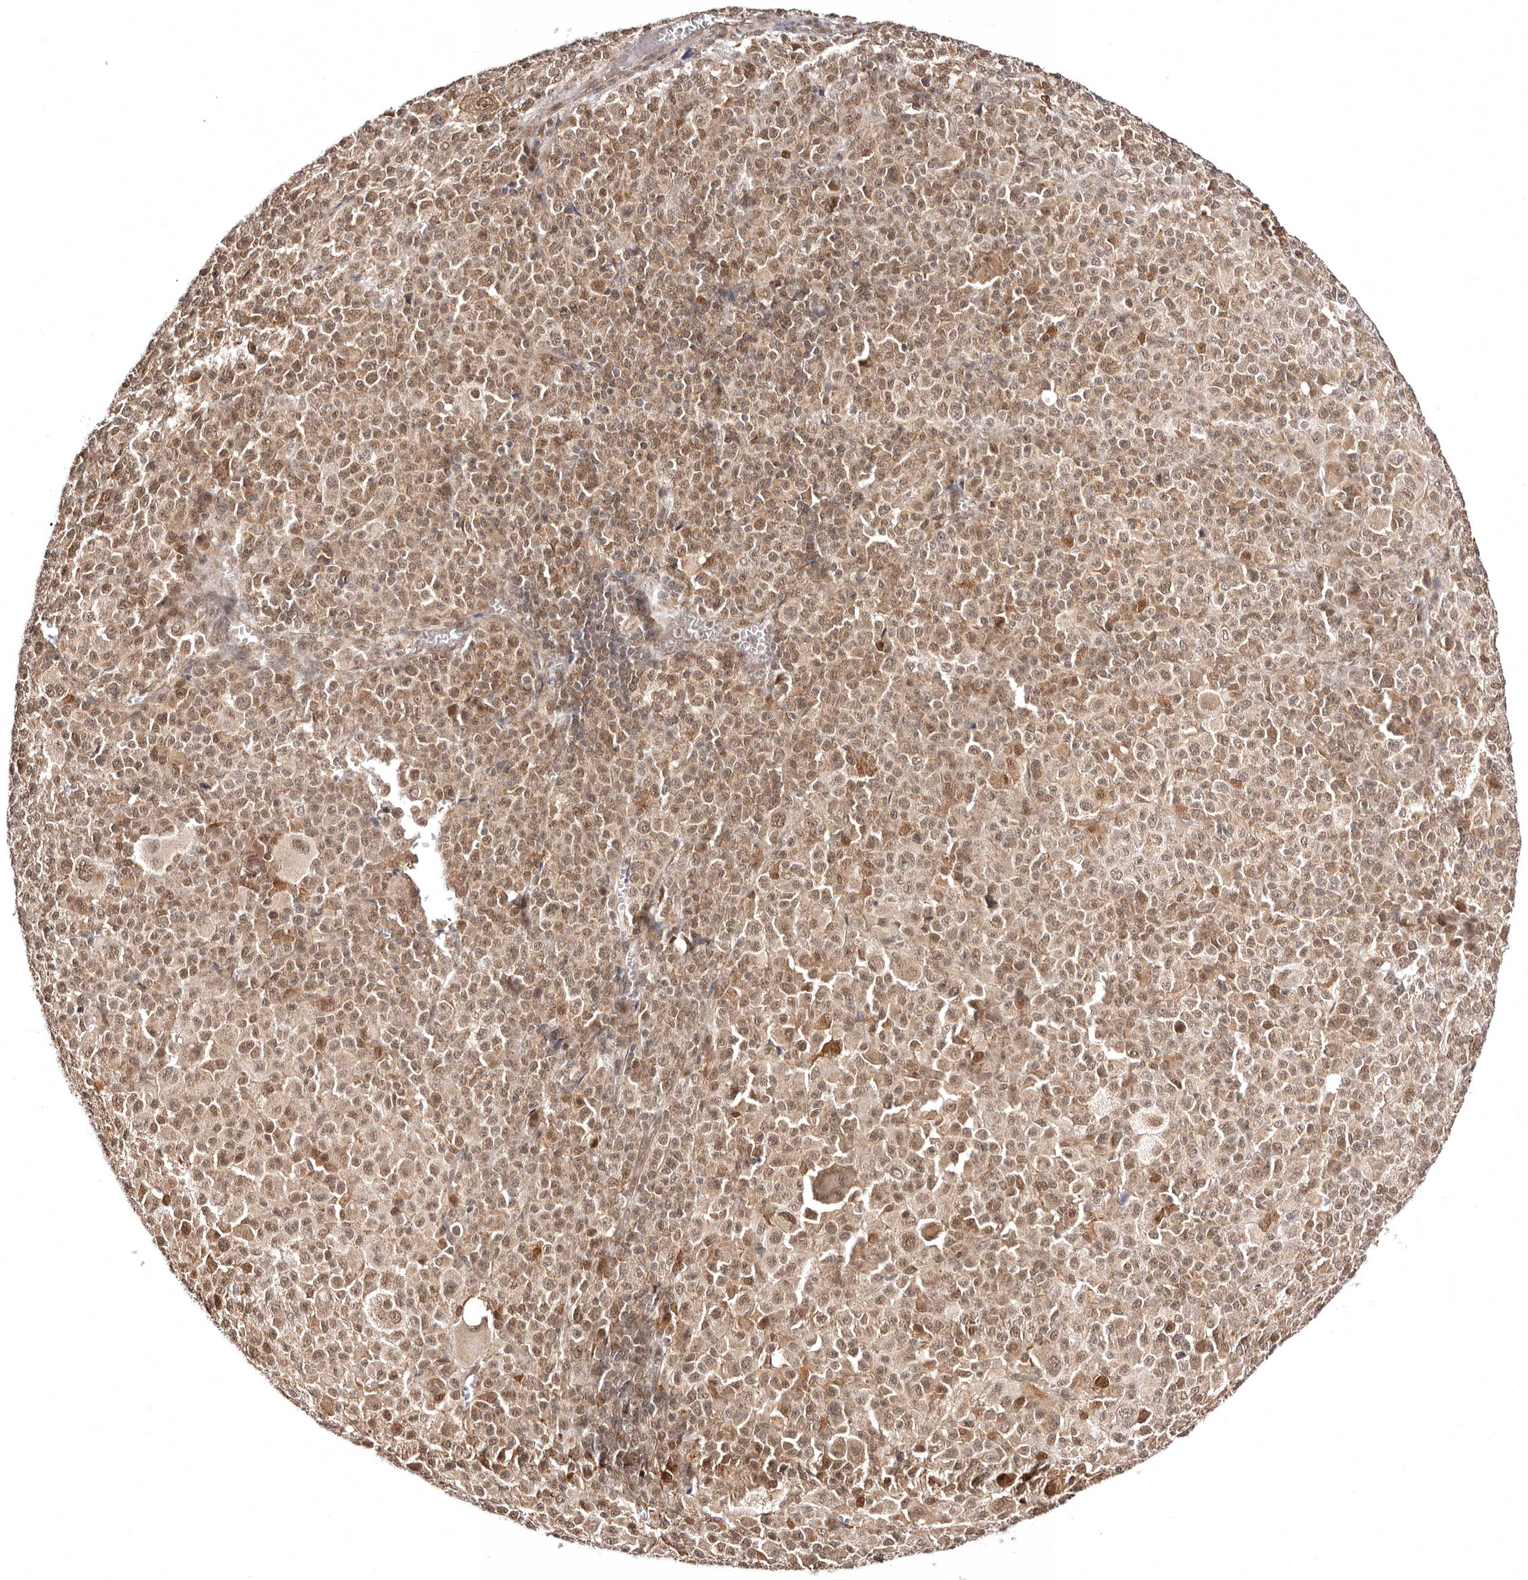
{"staining": {"intensity": "moderate", "quantity": ">75%", "location": "cytoplasmic/membranous,nuclear"}, "tissue": "melanoma", "cell_type": "Tumor cells", "image_type": "cancer", "snomed": [{"axis": "morphology", "description": "Malignant melanoma, Metastatic site"}, {"axis": "topography", "description": "Skin"}], "caption": "Moderate cytoplasmic/membranous and nuclear positivity is identified in approximately >75% of tumor cells in malignant melanoma (metastatic site). (DAB (3,3'-diaminobenzidine) IHC with brightfield microscopy, high magnification).", "gene": "MED8", "patient": {"sex": "female", "age": 74}}